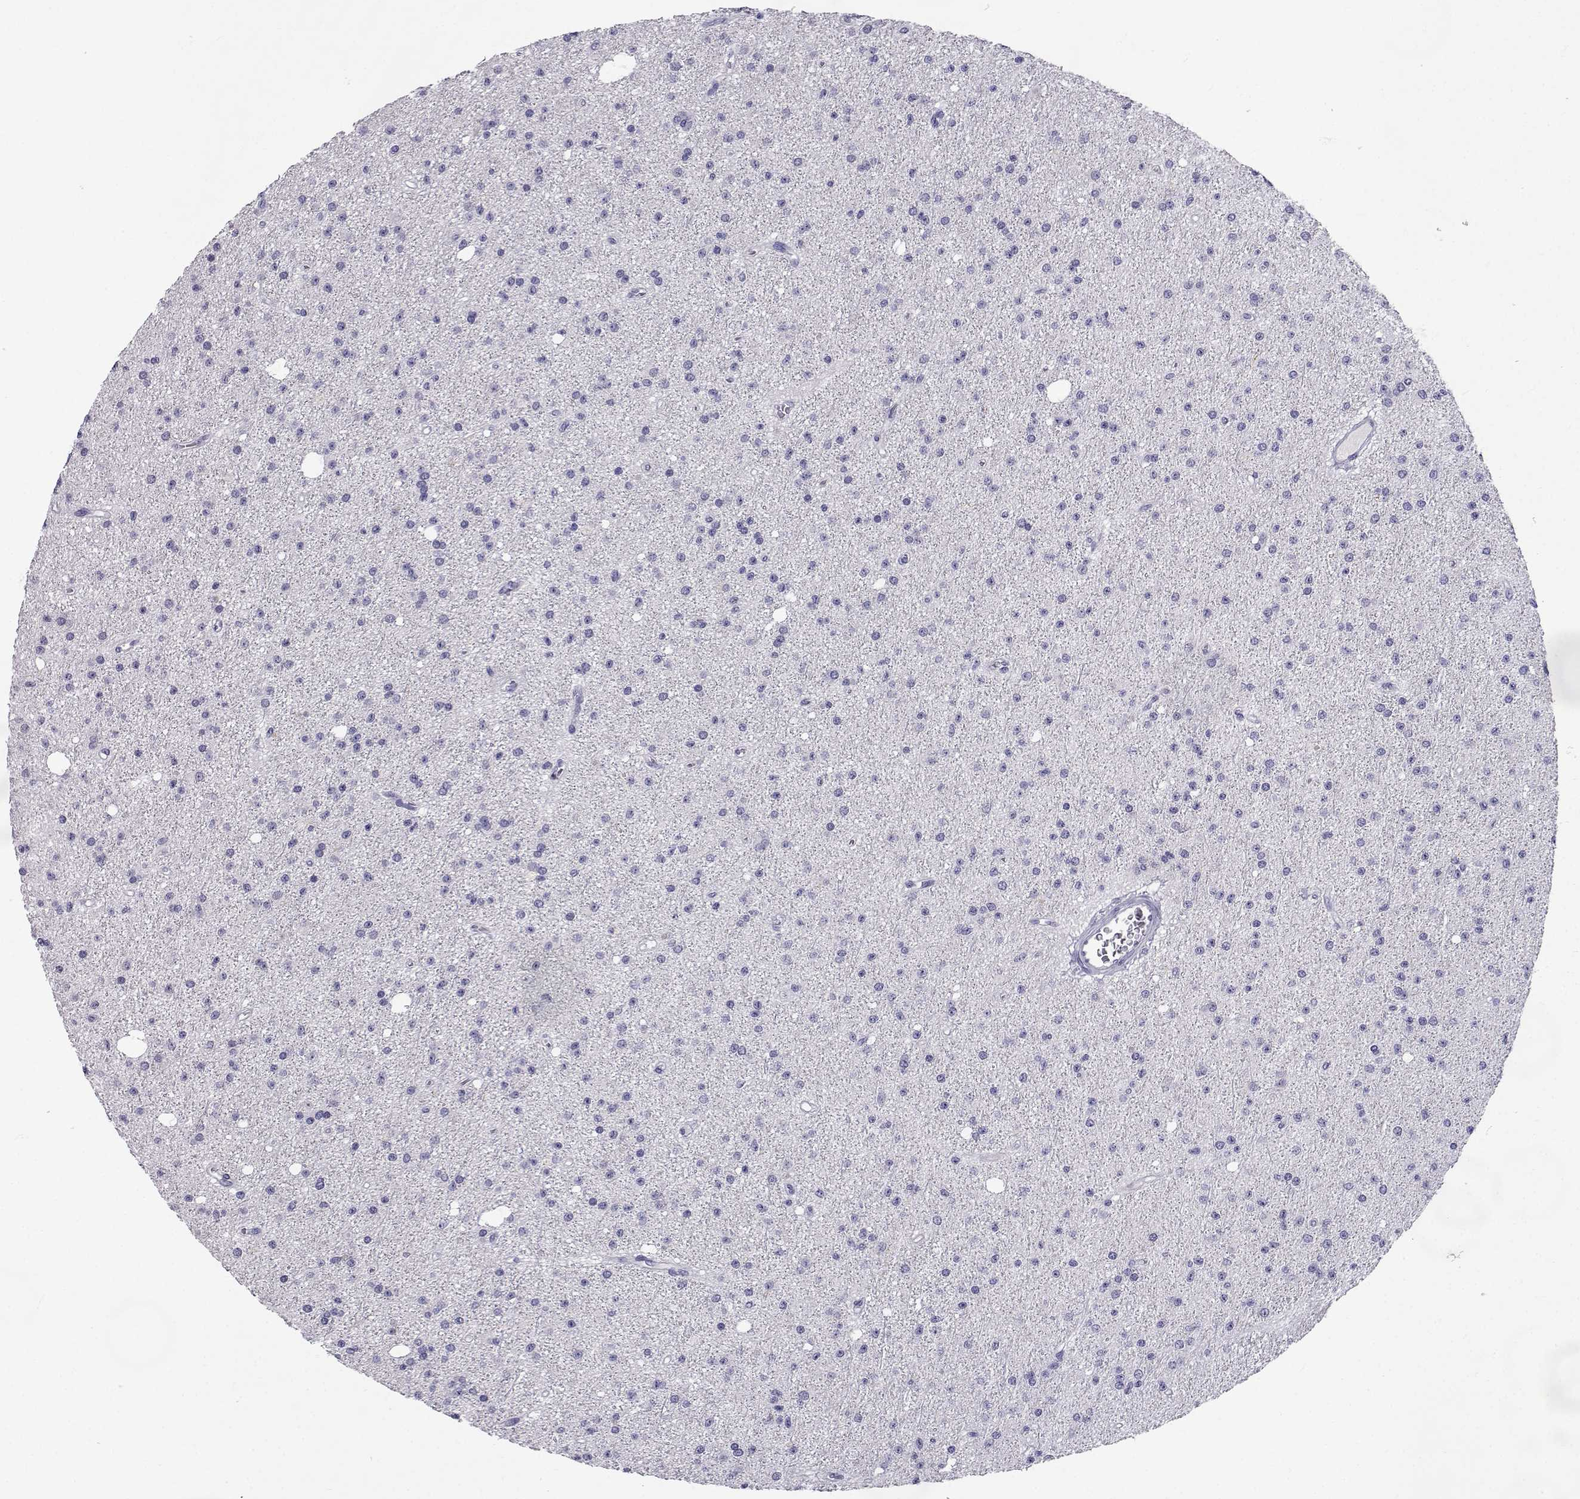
{"staining": {"intensity": "negative", "quantity": "none", "location": "none"}, "tissue": "glioma", "cell_type": "Tumor cells", "image_type": "cancer", "snomed": [{"axis": "morphology", "description": "Glioma, malignant, Low grade"}, {"axis": "topography", "description": "Brain"}], "caption": "Tumor cells show no significant positivity in glioma.", "gene": "SLC6A3", "patient": {"sex": "male", "age": 27}}